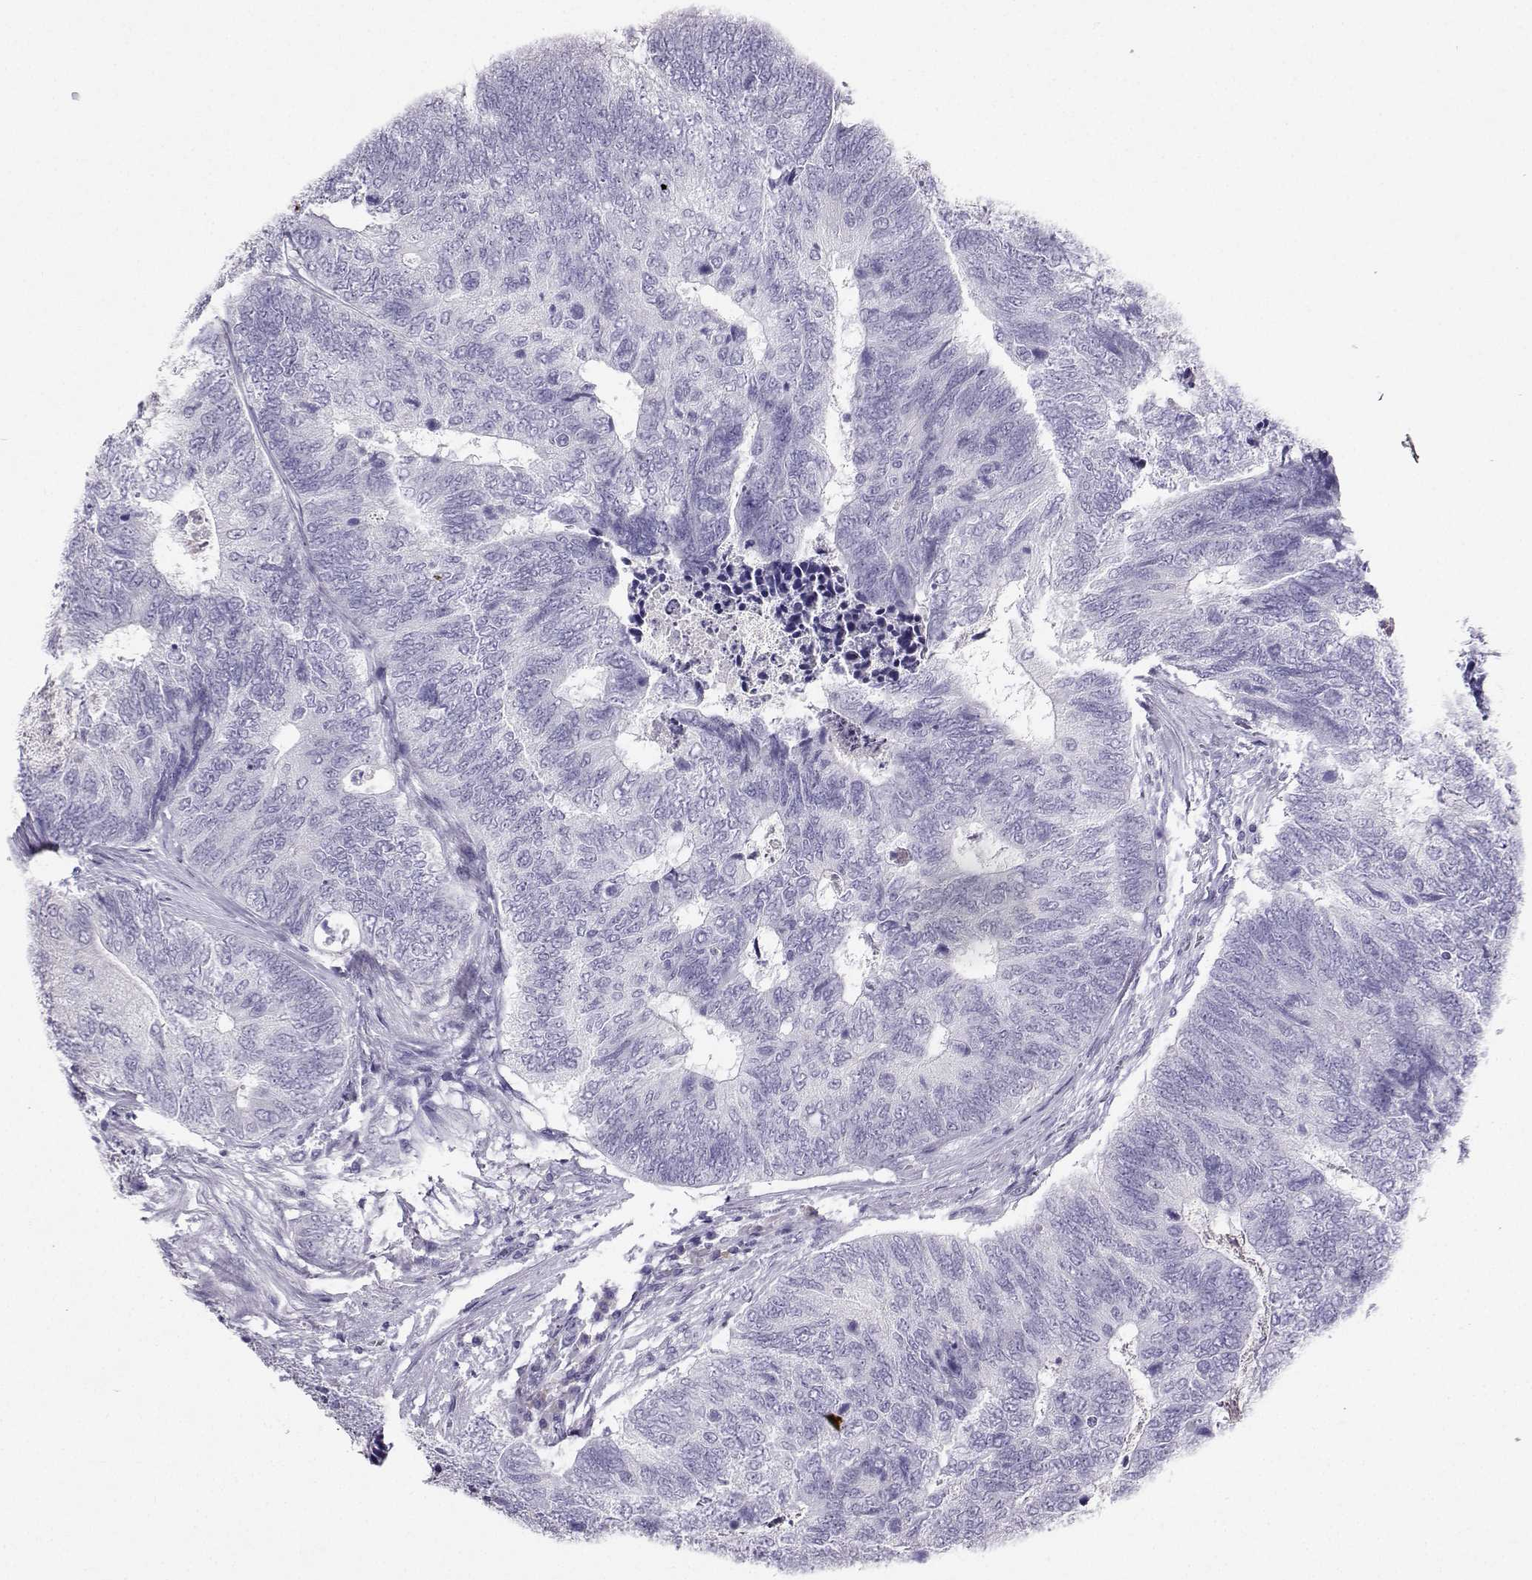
{"staining": {"intensity": "negative", "quantity": "none", "location": "none"}, "tissue": "colorectal cancer", "cell_type": "Tumor cells", "image_type": "cancer", "snomed": [{"axis": "morphology", "description": "Adenocarcinoma, NOS"}, {"axis": "topography", "description": "Colon"}], "caption": "The photomicrograph exhibits no staining of tumor cells in colorectal cancer (adenocarcinoma). (Stains: DAB (3,3'-diaminobenzidine) IHC with hematoxylin counter stain, Microscopy: brightfield microscopy at high magnification).", "gene": "GRIK4", "patient": {"sex": "female", "age": 67}}